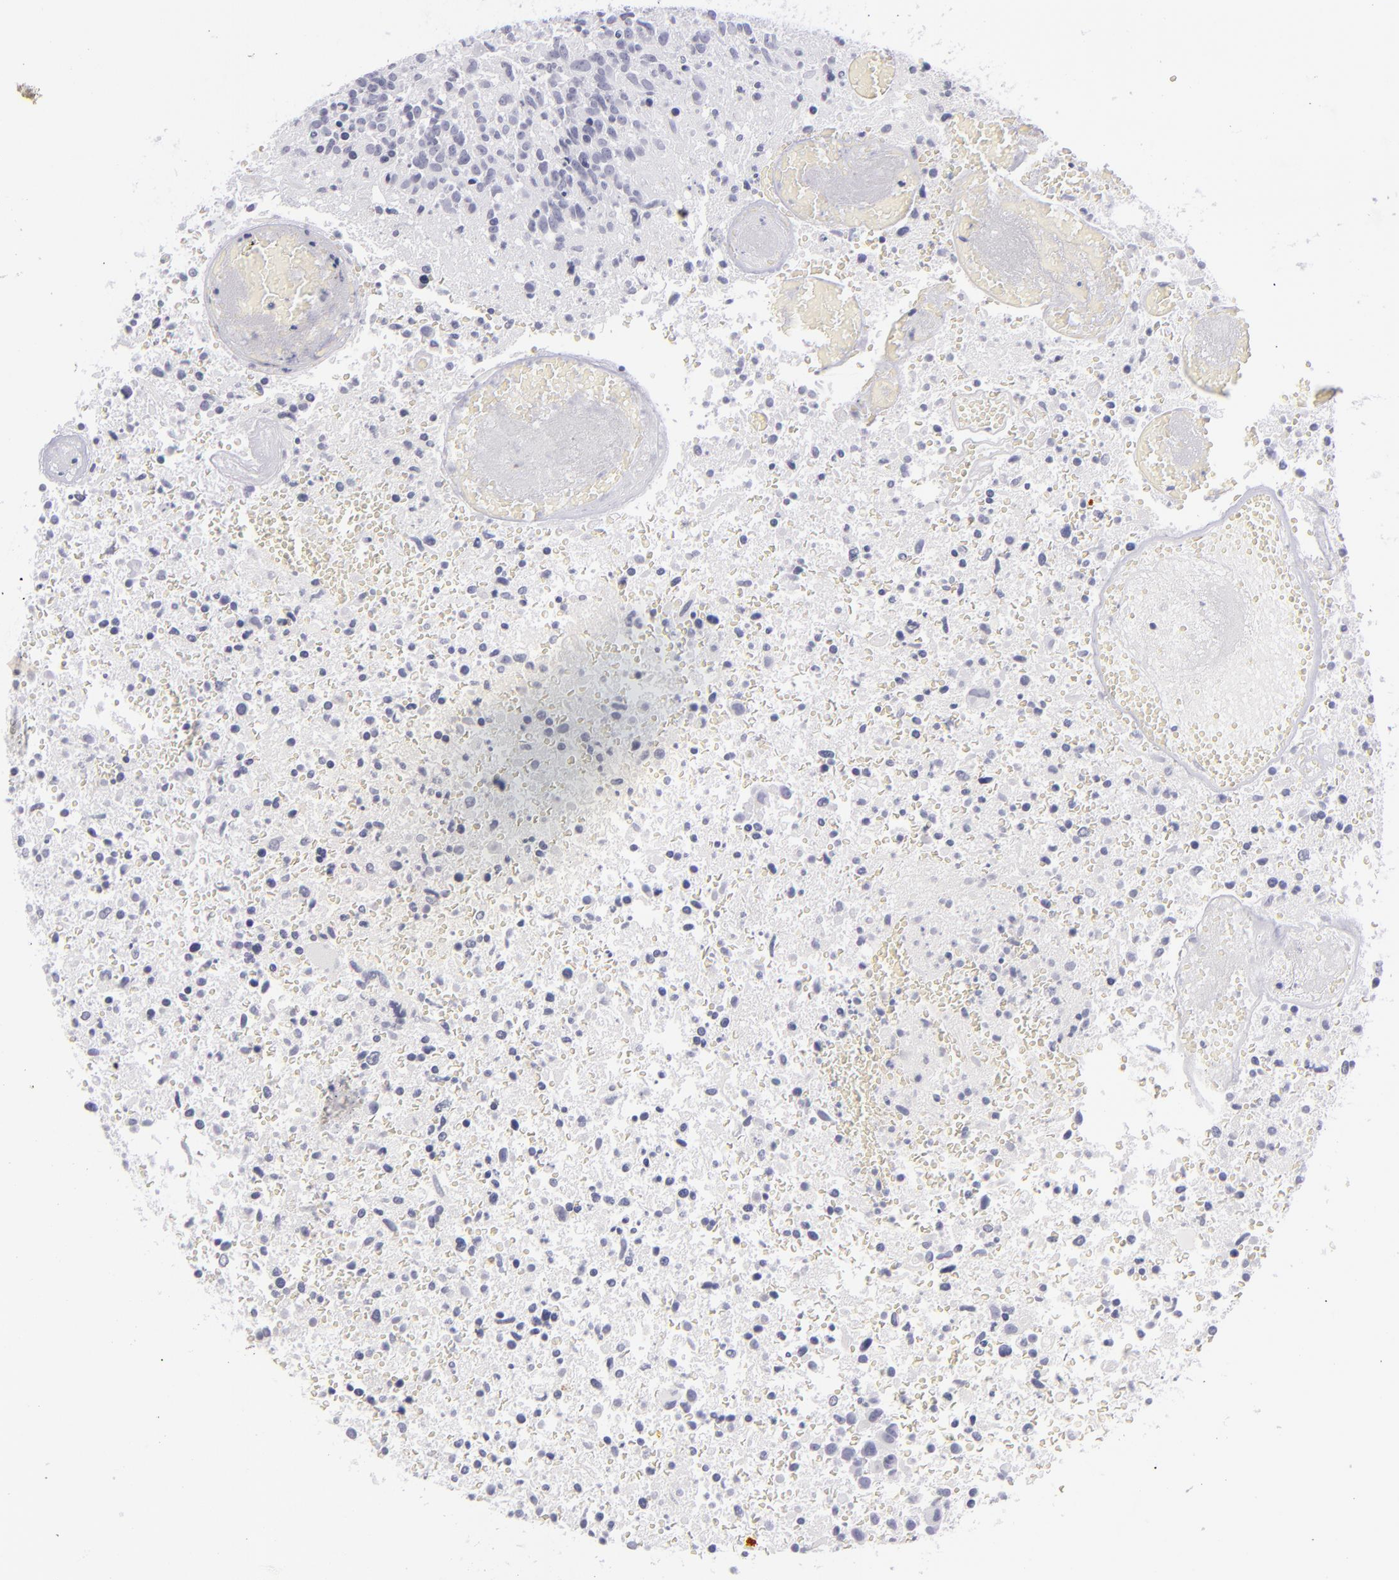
{"staining": {"intensity": "negative", "quantity": "none", "location": "none"}, "tissue": "glioma", "cell_type": "Tumor cells", "image_type": "cancer", "snomed": [{"axis": "morphology", "description": "Glioma, malignant, High grade"}, {"axis": "topography", "description": "Brain"}], "caption": "DAB (3,3'-diaminobenzidine) immunohistochemical staining of human glioma shows no significant positivity in tumor cells.", "gene": "ITGB4", "patient": {"sex": "male", "age": 72}}